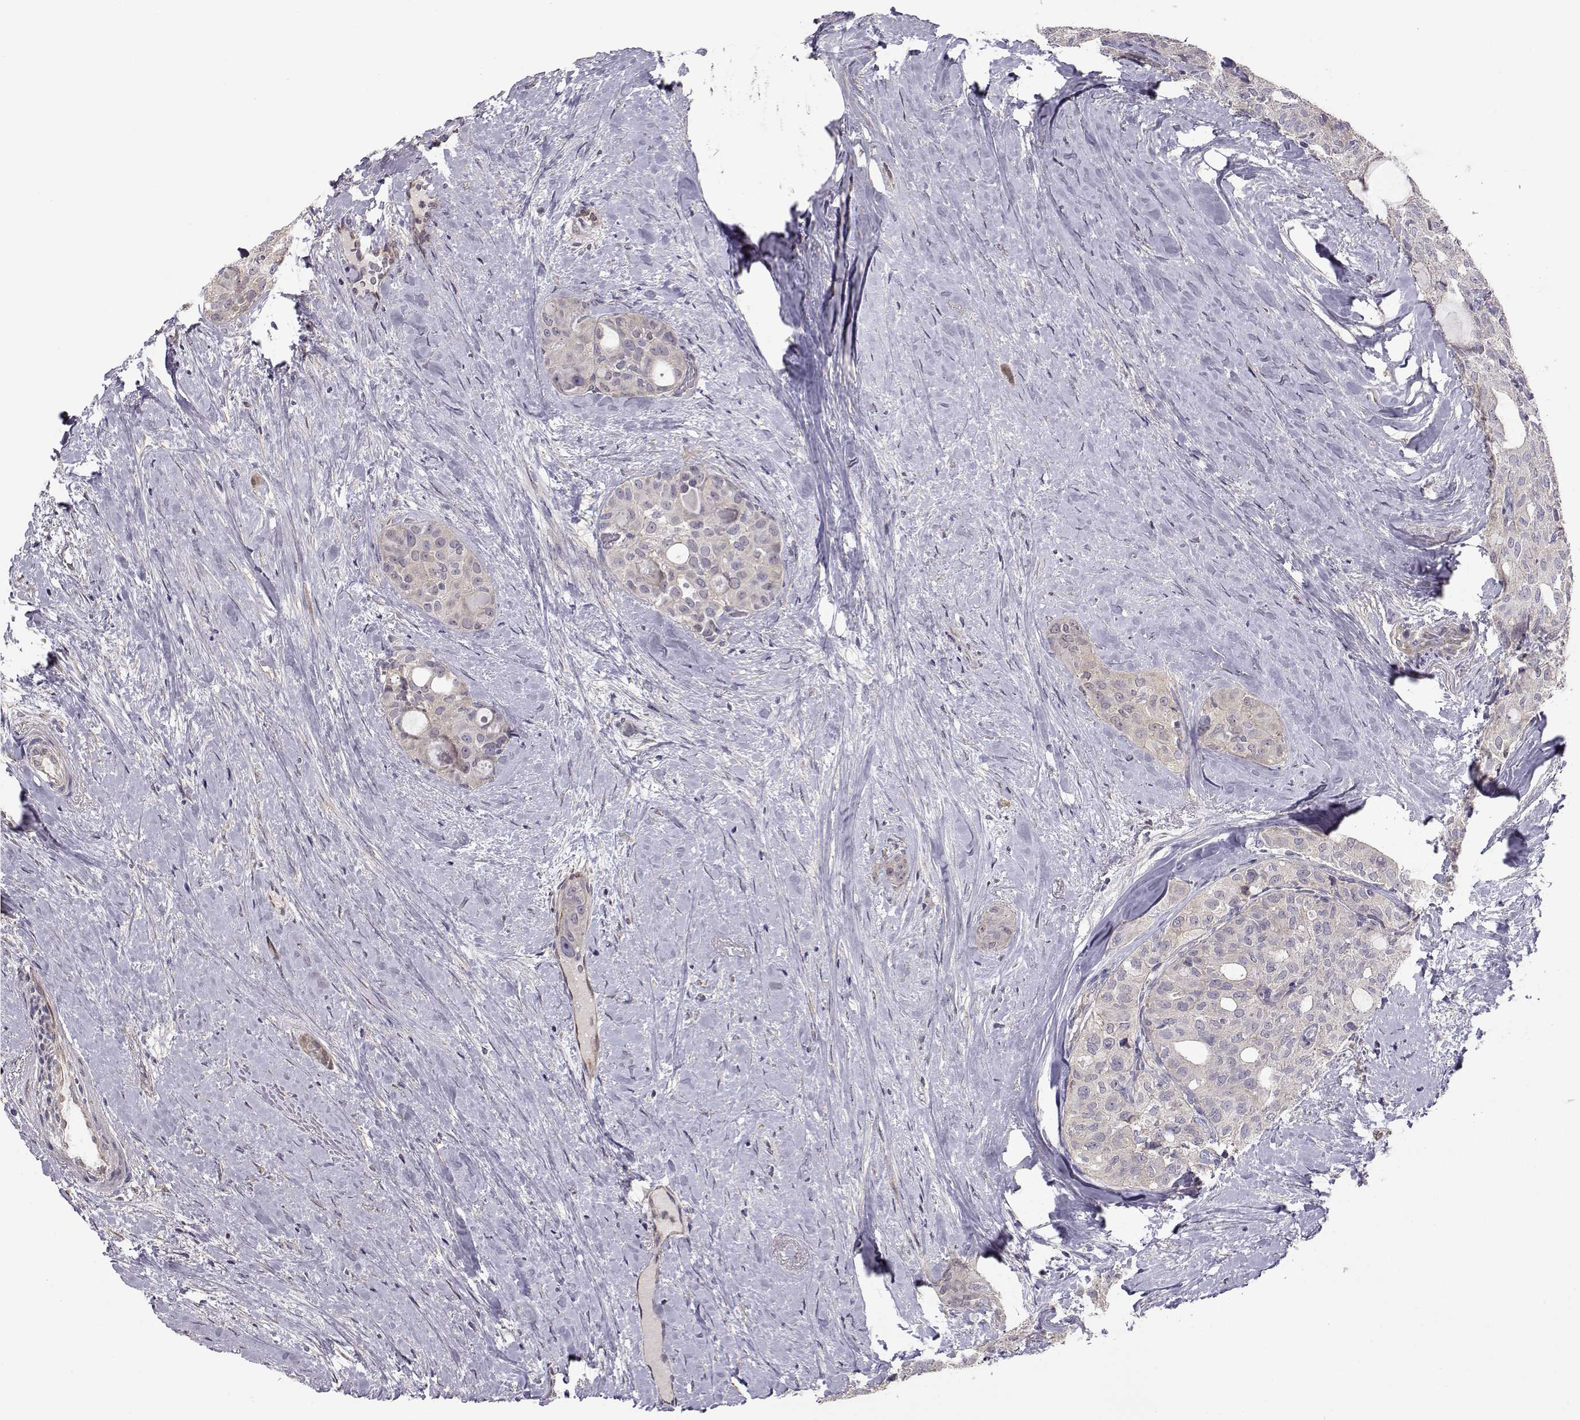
{"staining": {"intensity": "weak", "quantity": "<25%", "location": "cytoplasmic/membranous"}, "tissue": "thyroid cancer", "cell_type": "Tumor cells", "image_type": "cancer", "snomed": [{"axis": "morphology", "description": "Follicular adenoma carcinoma, NOS"}, {"axis": "topography", "description": "Thyroid gland"}], "caption": "Thyroid cancer (follicular adenoma carcinoma) stained for a protein using IHC shows no expression tumor cells.", "gene": "NCAM2", "patient": {"sex": "male", "age": 75}}